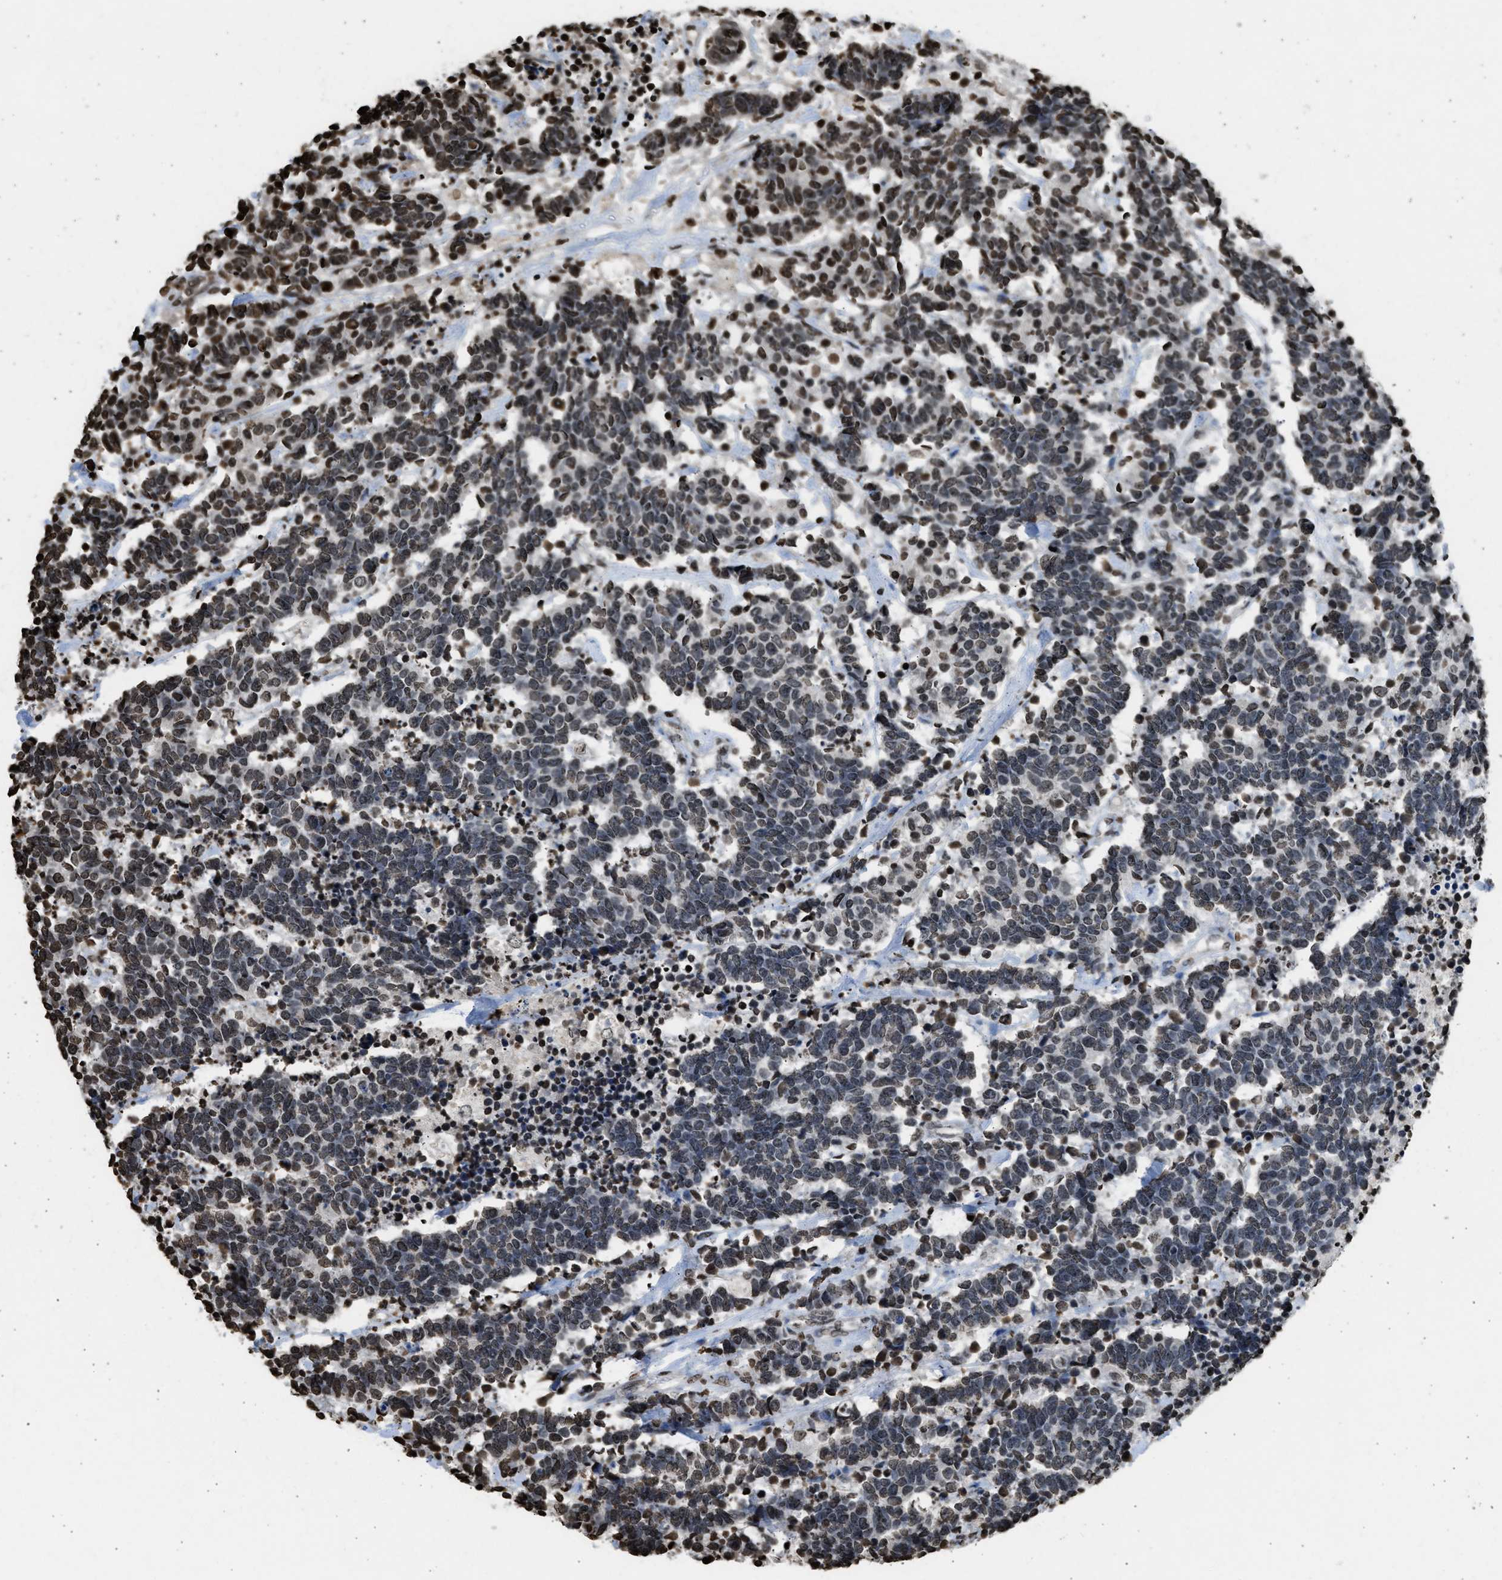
{"staining": {"intensity": "strong", "quantity": "25%-75%", "location": "nuclear"}, "tissue": "carcinoid", "cell_type": "Tumor cells", "image_type": "cancer", "snomed": [{"axis": "morphology", "description": "Carcinoma, NOS"}, {"axis": "morphology", "description": "Carcinoid, malignant, NOS"}, {"axis": "topography", "description": "Urinary bladder"}], "caption": "Protein expression analysis of carcinoma reveals strong nuclear positivity in approximately 25%-75% of tumor cells. The protein is stained brown, and the nuclei are stained in blue (DAB (3,3'-diaminobenzidine) IHC with brightfield microscopy, high magnification).", "gene": "RRAGC", "patient": {"sex": "male", "age": 57}}